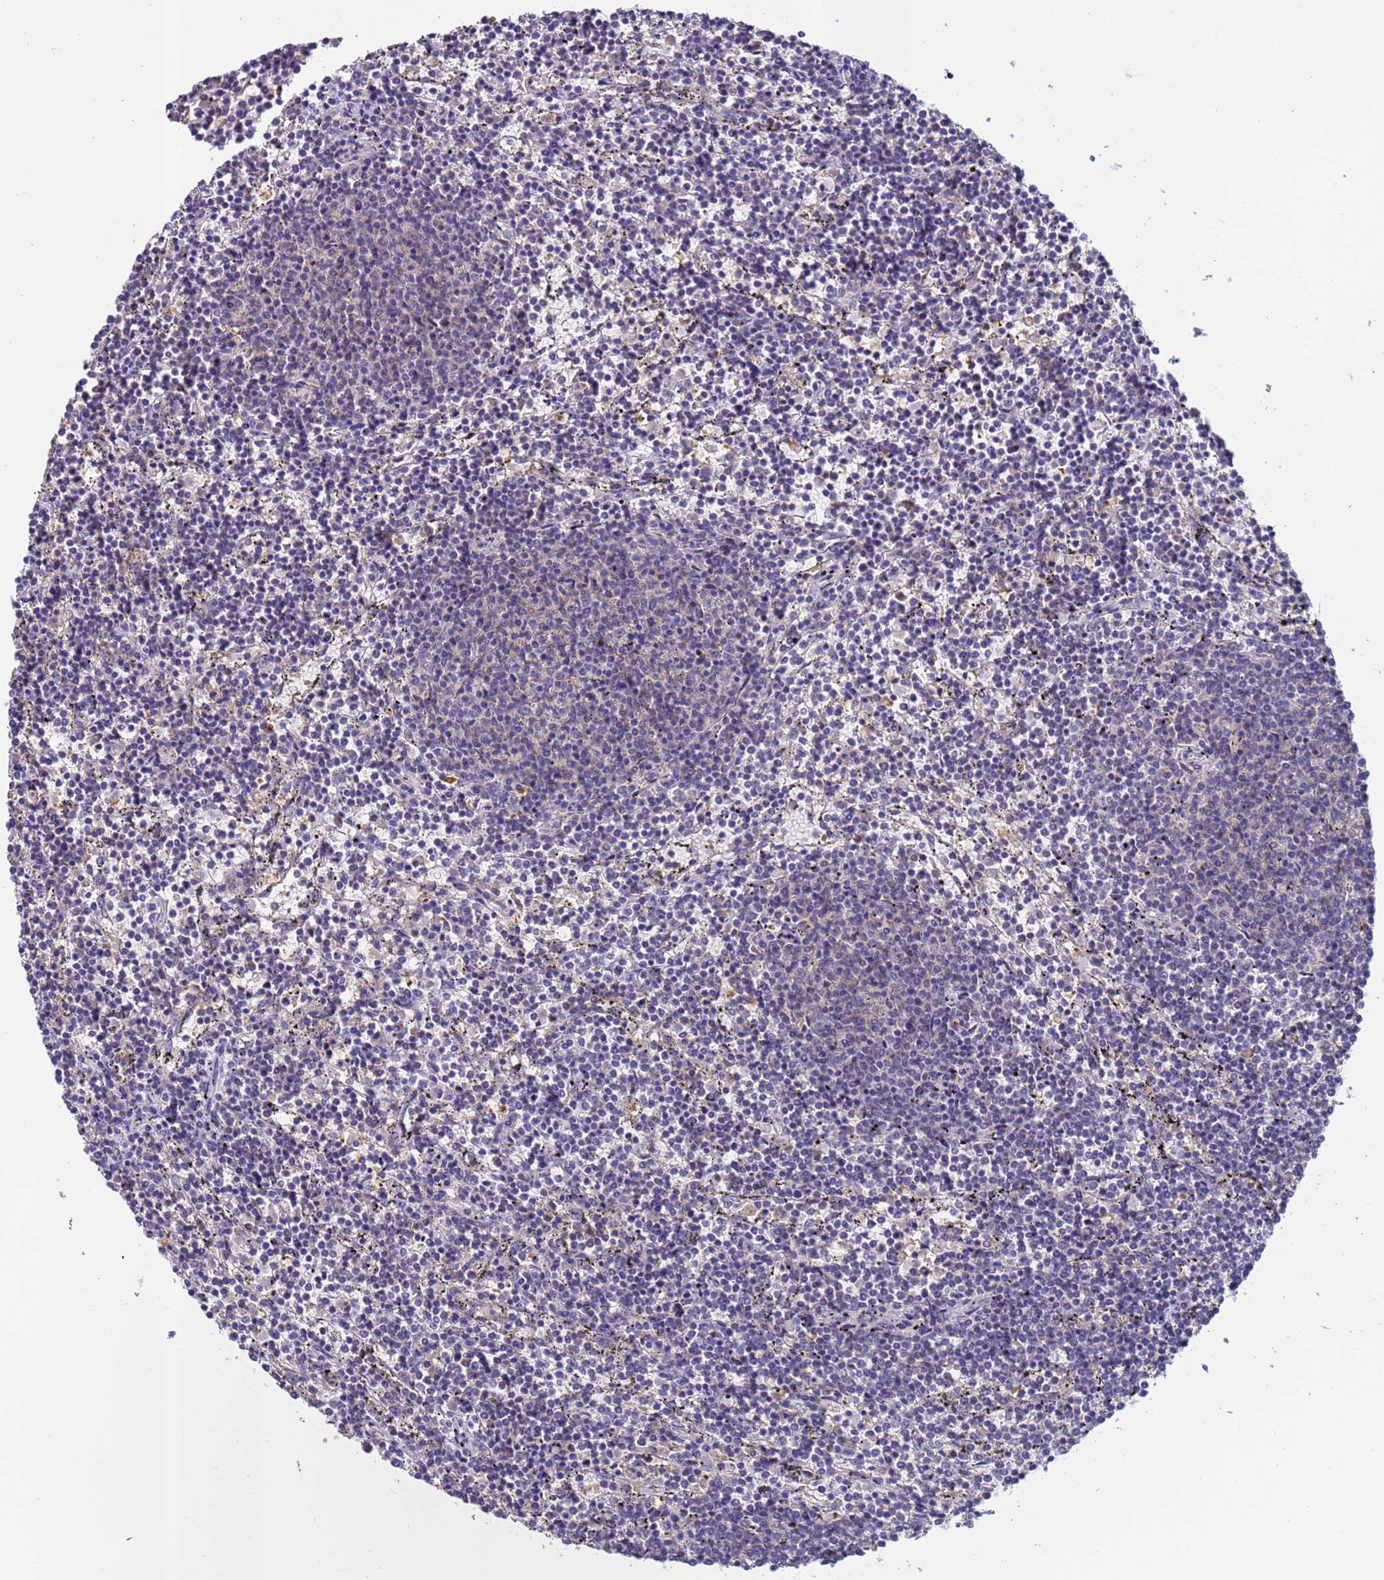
{"staining": {"intensity": "negative", "quantity": "none", "location": "none"}, "tissue": "lymphoma", "cell_type": "Tumor cells", "image_type": "cancer", "snomed": [{"axis": "morphology", "description": "Malignant lymphoma, non-Hodgkin's type, Low grade"}, {"axis": "topography", "description": "Spleen"}], "caption": "The immunohistochemistry micrograph has no significant staining in tumor cells of low-grade malignant lymphoma, non-Hodgkin's type tissue. Brightfield microscopy of immunohistochemistry (IHC) stained with DAB (brown) and hematoxylin (blue), captured at high magnification.", "gene": "ZNF248", "patient": {"sex": "female", "age": 50}}